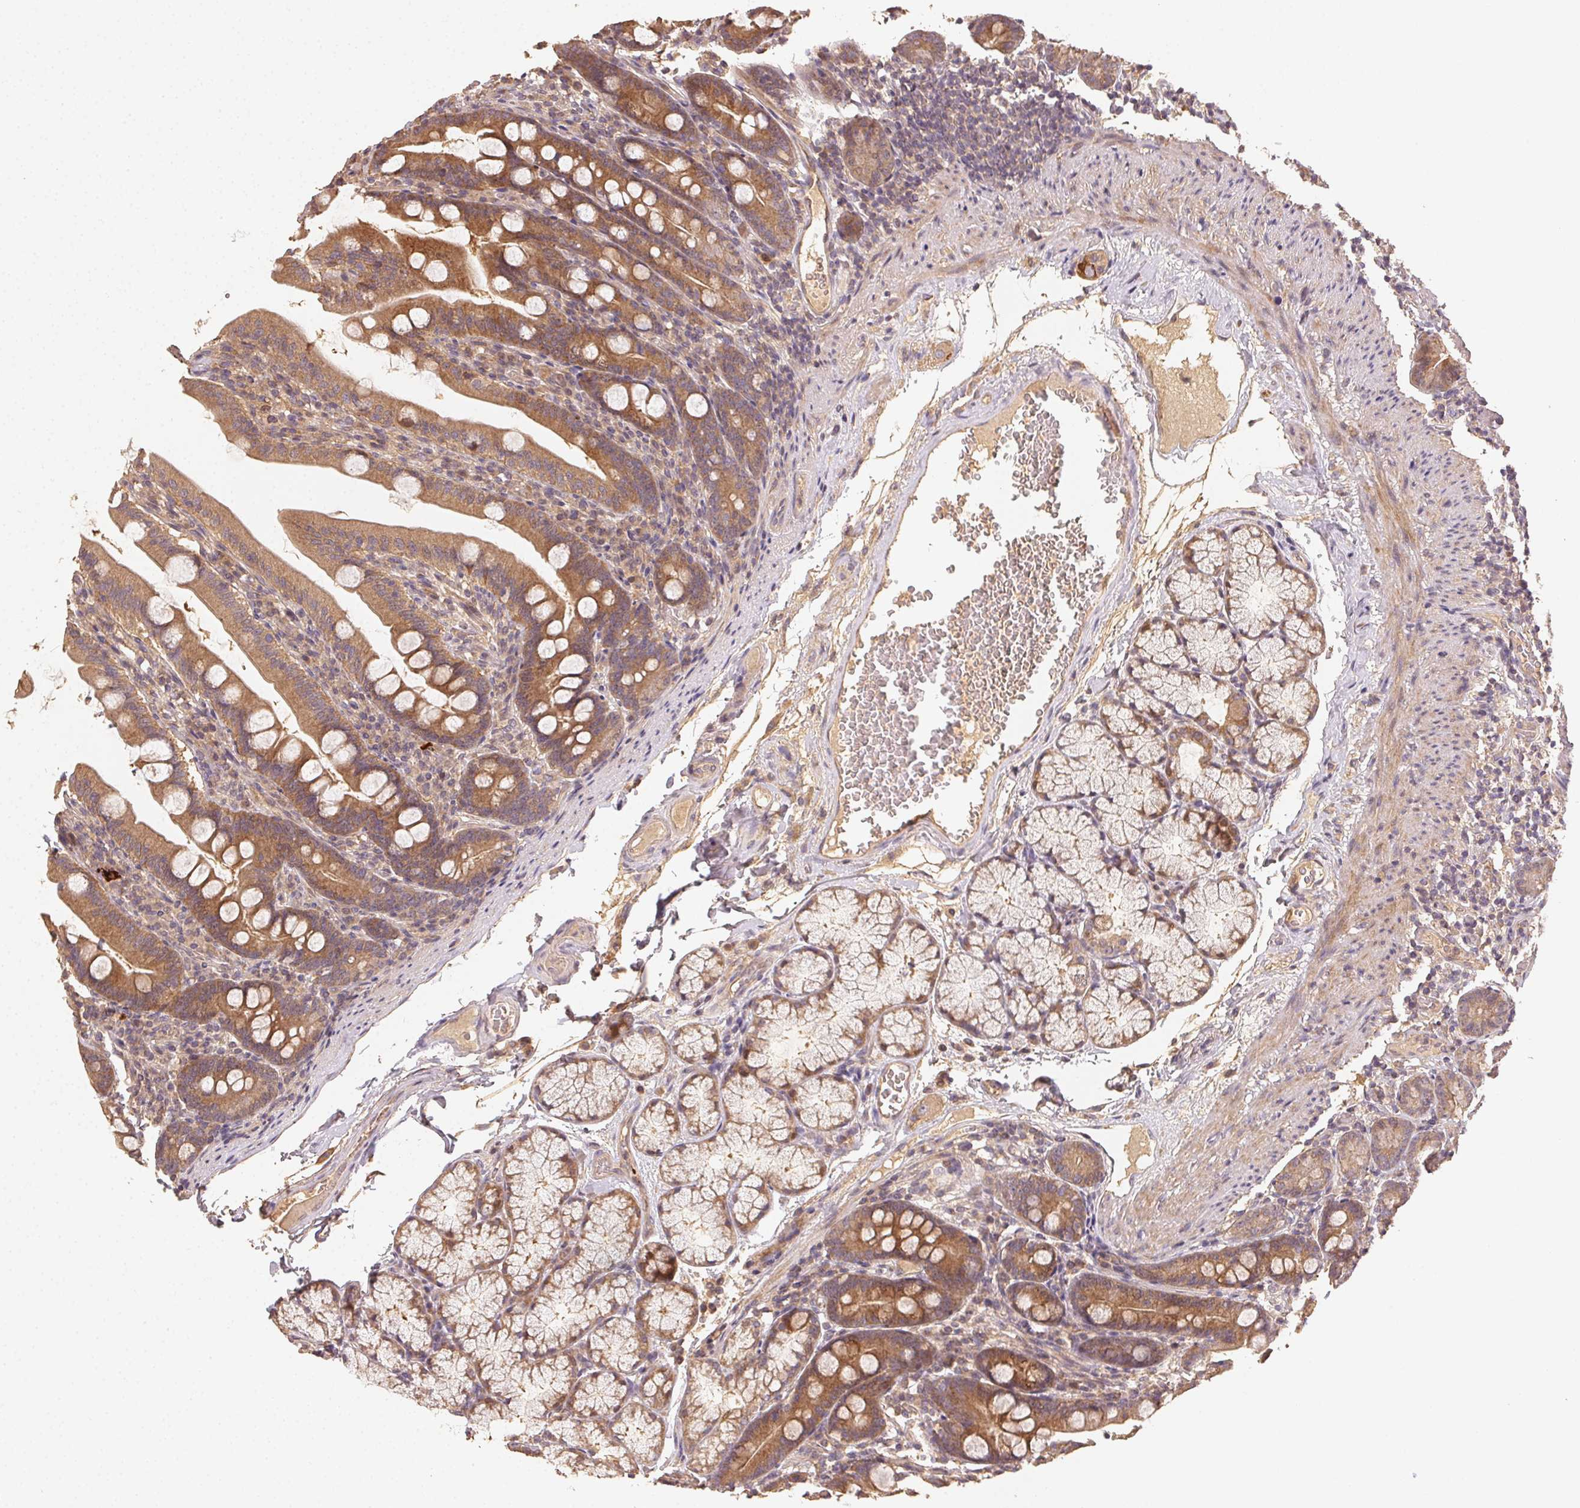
{"staining": {"intensity": "moderate", "quantity": ">75%", "location": "cytoplasmic/membranous"}, "tissue": "duodenum", "cell_type": "Glandular cells", "image_type": "normal", "snomed": [{"axis": "morphology", "description": "Normal tissue, NOS"}, {"axis": "topography", "description": "Duodenum"}], "caption": "Immunohistochemical staining of unremarkable human duodenum reveals moderate cytoplasmic/membranous protein positivity in approximately >75% of glandular cells. The staining was performed using DAB (3,3'-diaminobenzidine), with brown indicating positive protein expression. Nuclei are stained blue with hematoxylin.", "gene": "RALA", "patient": {"sex": "female", "age": 67}}